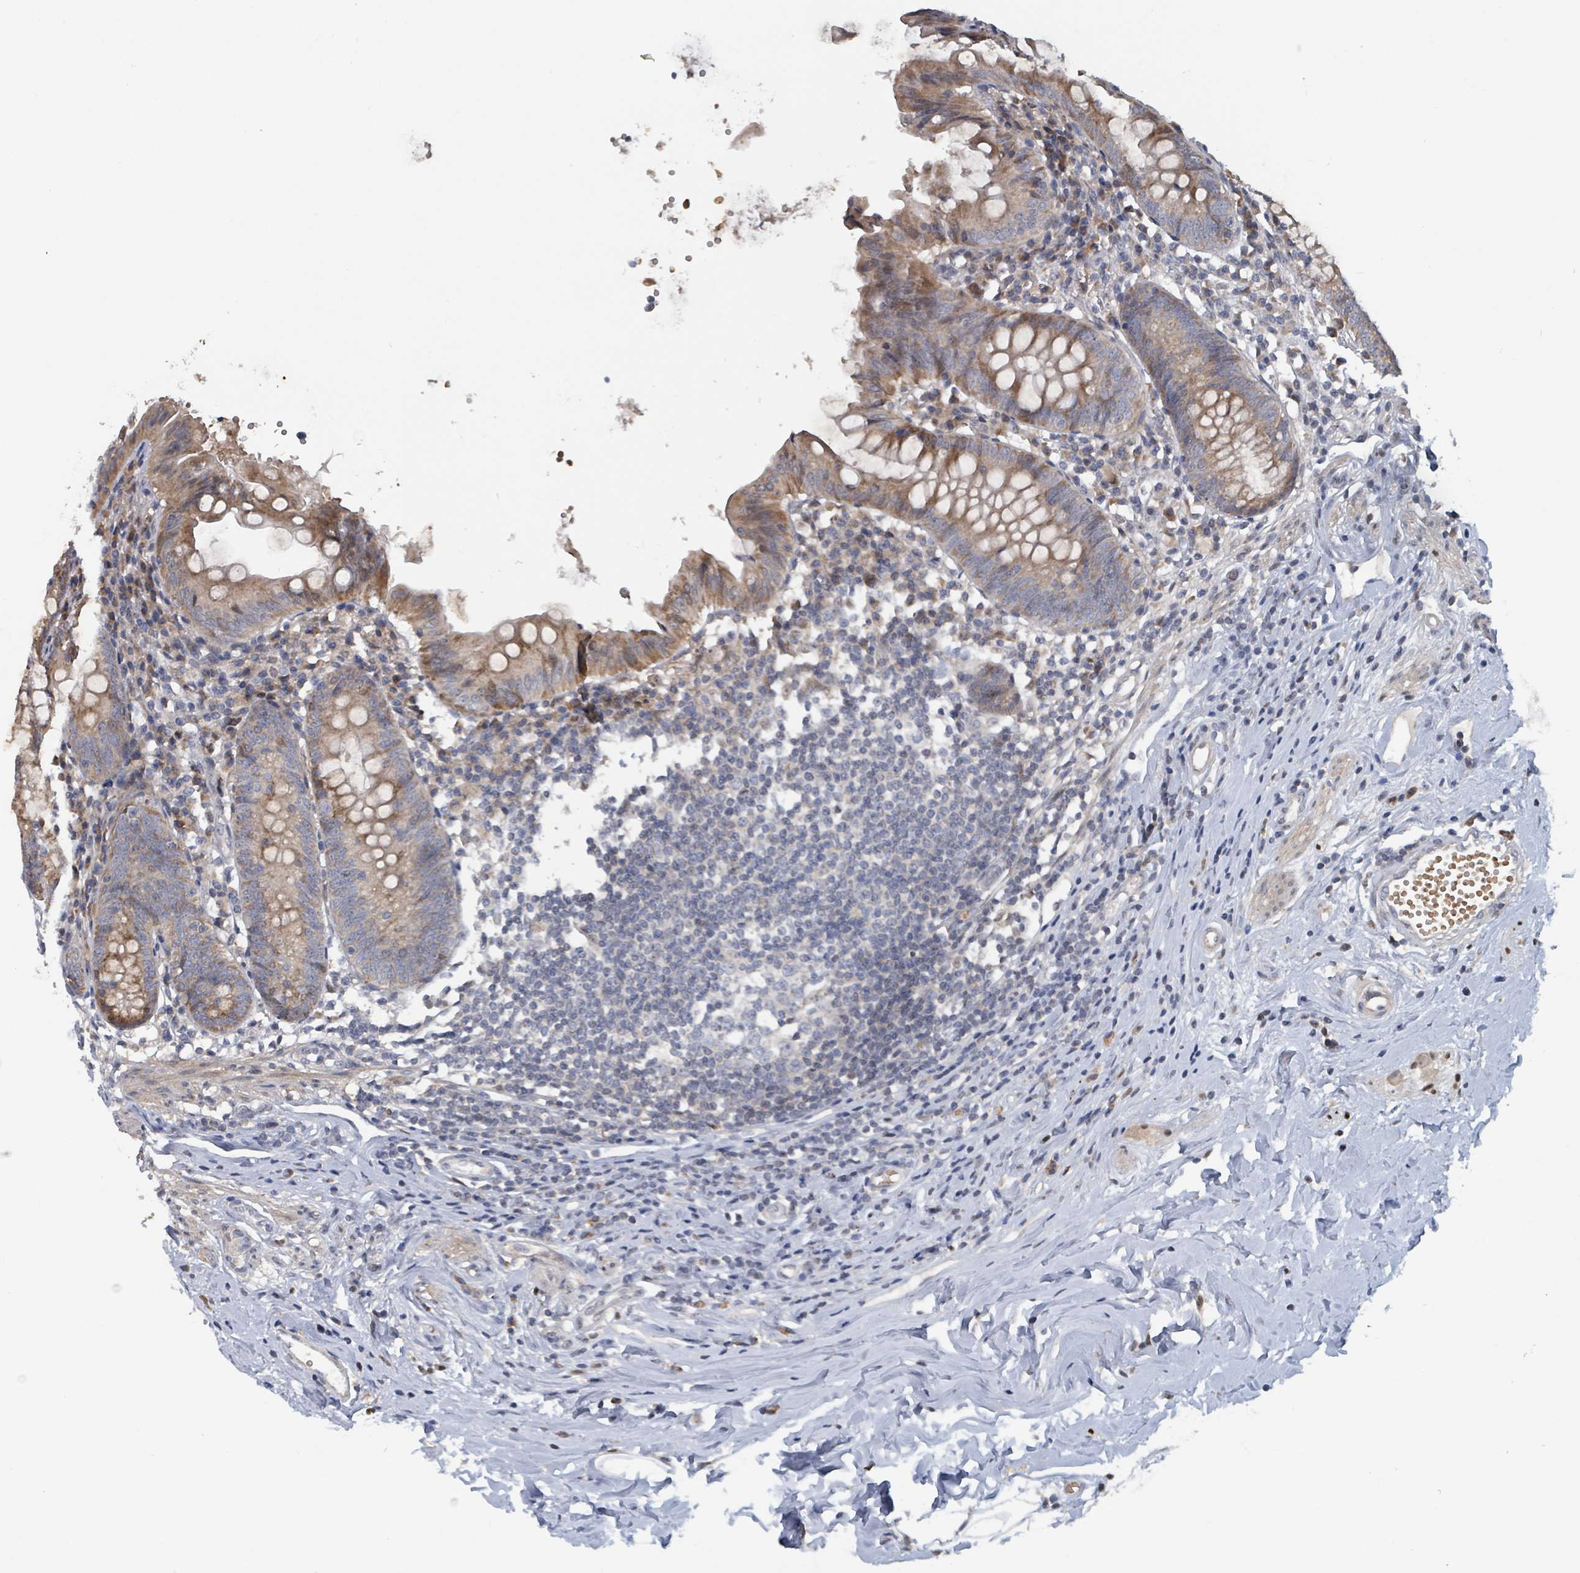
{"staining": {"intensity": "moderate", "quantity": ">75%", "location": "cytoplasmic/membranous"}, "tissue": "appendix", "cell_type": "Glandular cells", "image_type": "normal", "snomed": [{"axis": "morphology", "description": "Normal tissue, NOS"}, {"axis": "topography", "description": "Appendix"}], "caption": "Brown immunohistochemical staining in unremarkable appendix displays moderate cytoplasmic/membranous staining in about >75% of glandular cells. The staining was performed using DAB to visualize the protein expression in brown, while the nuclei were stained in blue with hematoxylin (Magnification: 20x).", "gene": "HIVEP1", "patient": {"sex": "female", "age": 54}}